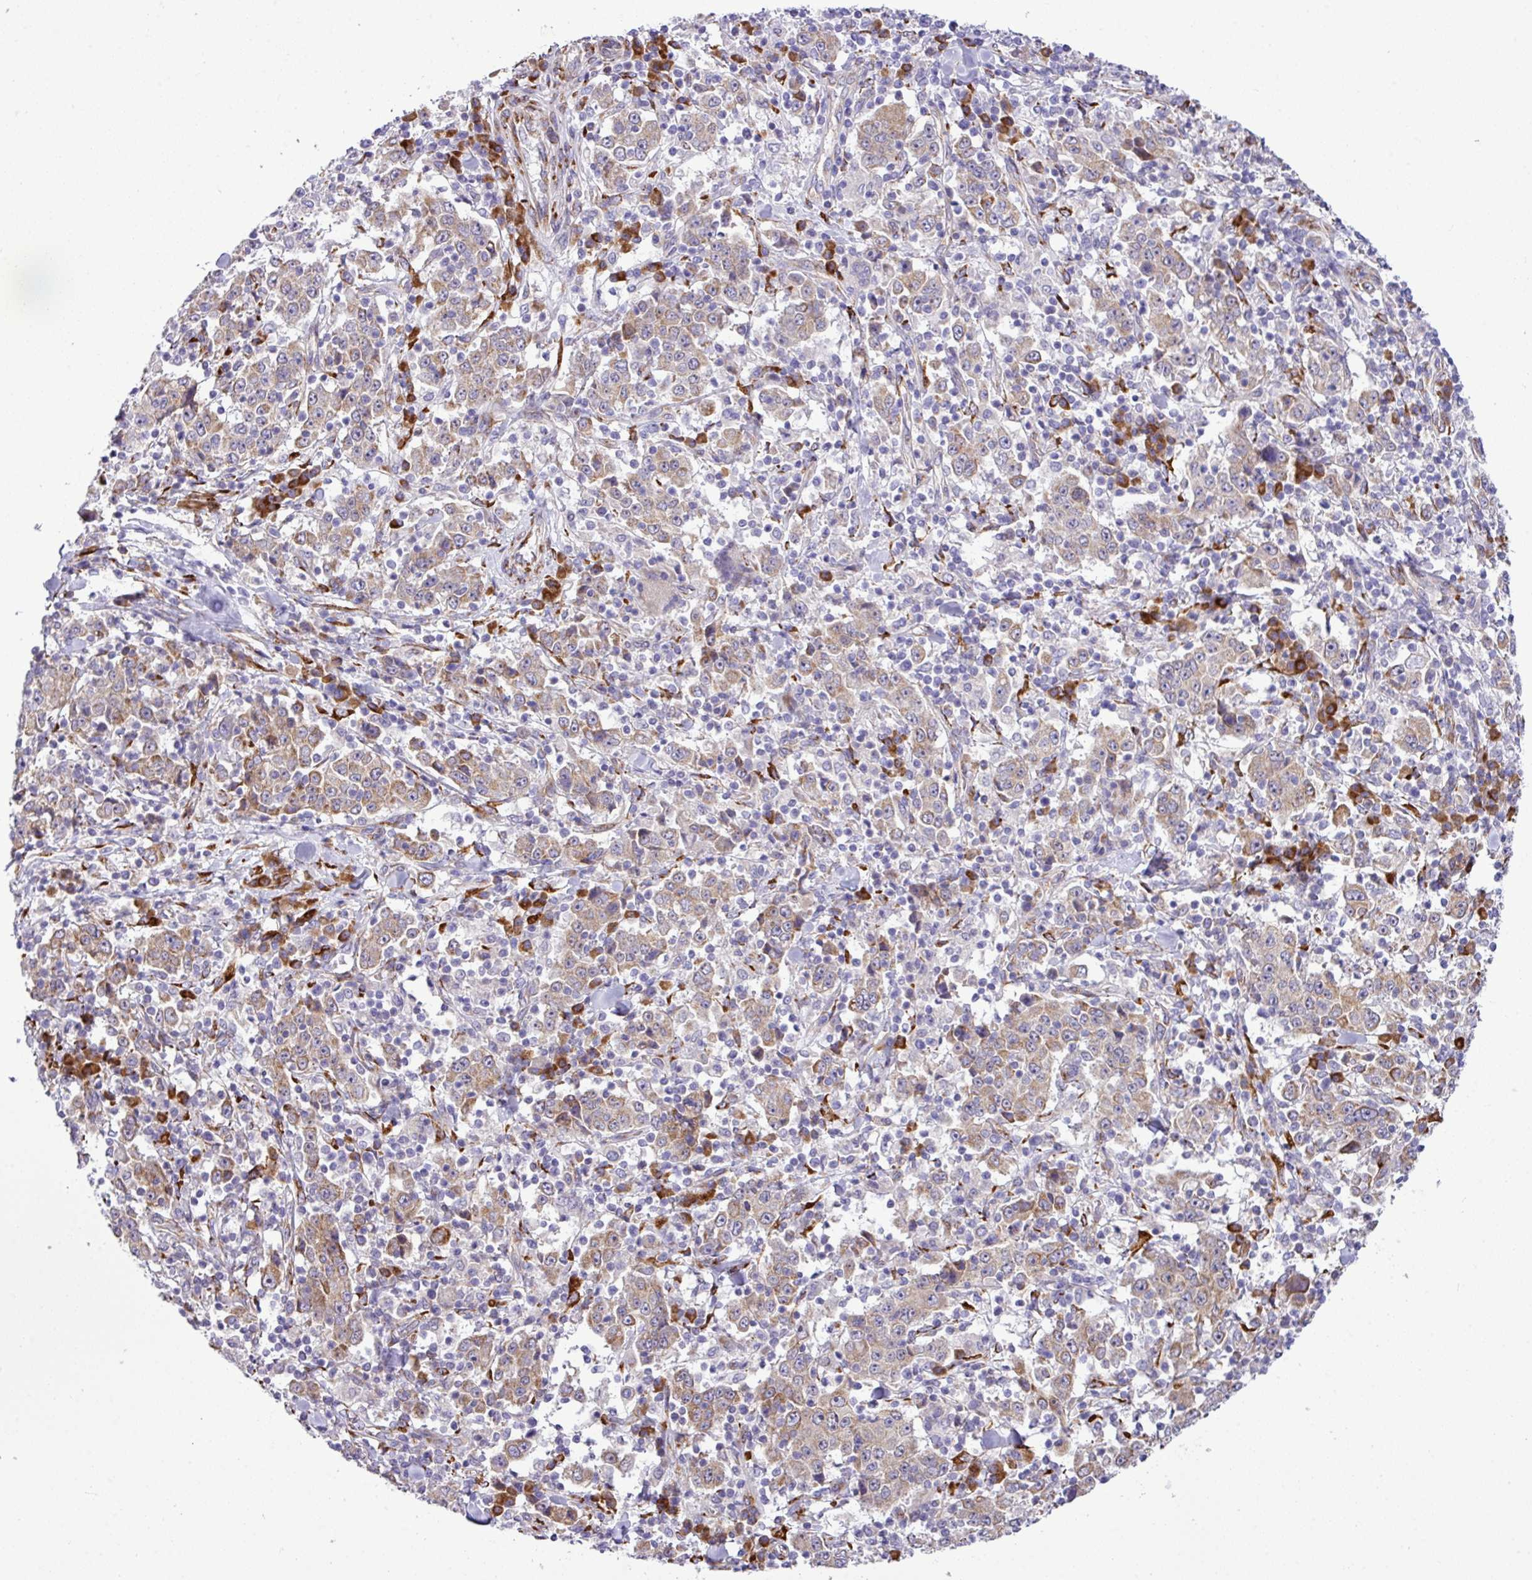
{"staining": {"intensity": "weak", "quantity": ">75%", "location": "cytoplasmic/membranous"}, "tissue": "stomach cancer", "cell_type": "Tumor cells", "image_type": "cancer", "snomed": [{"axis": "morphology", "description": "Normal tissue, NOS"}, {"axis": "morphology", "description": "Adenocarcinoma, NOS"}, {"axis": "topography", "description": "Stomach, upper"}, {"axis": "topography", "description": "Stomach"}], "caption": "Stomach cancer (adenocarcinoma) stained with DAB (3,3'-diaminobenzidine) immunohistochemistry (IHC) exhibits low levels of weak cytoplasmic/membranous positivity in about >75% of tumor cells.", "gene": "CFAP97", "patient": {"sex": "male", "age": 59}}